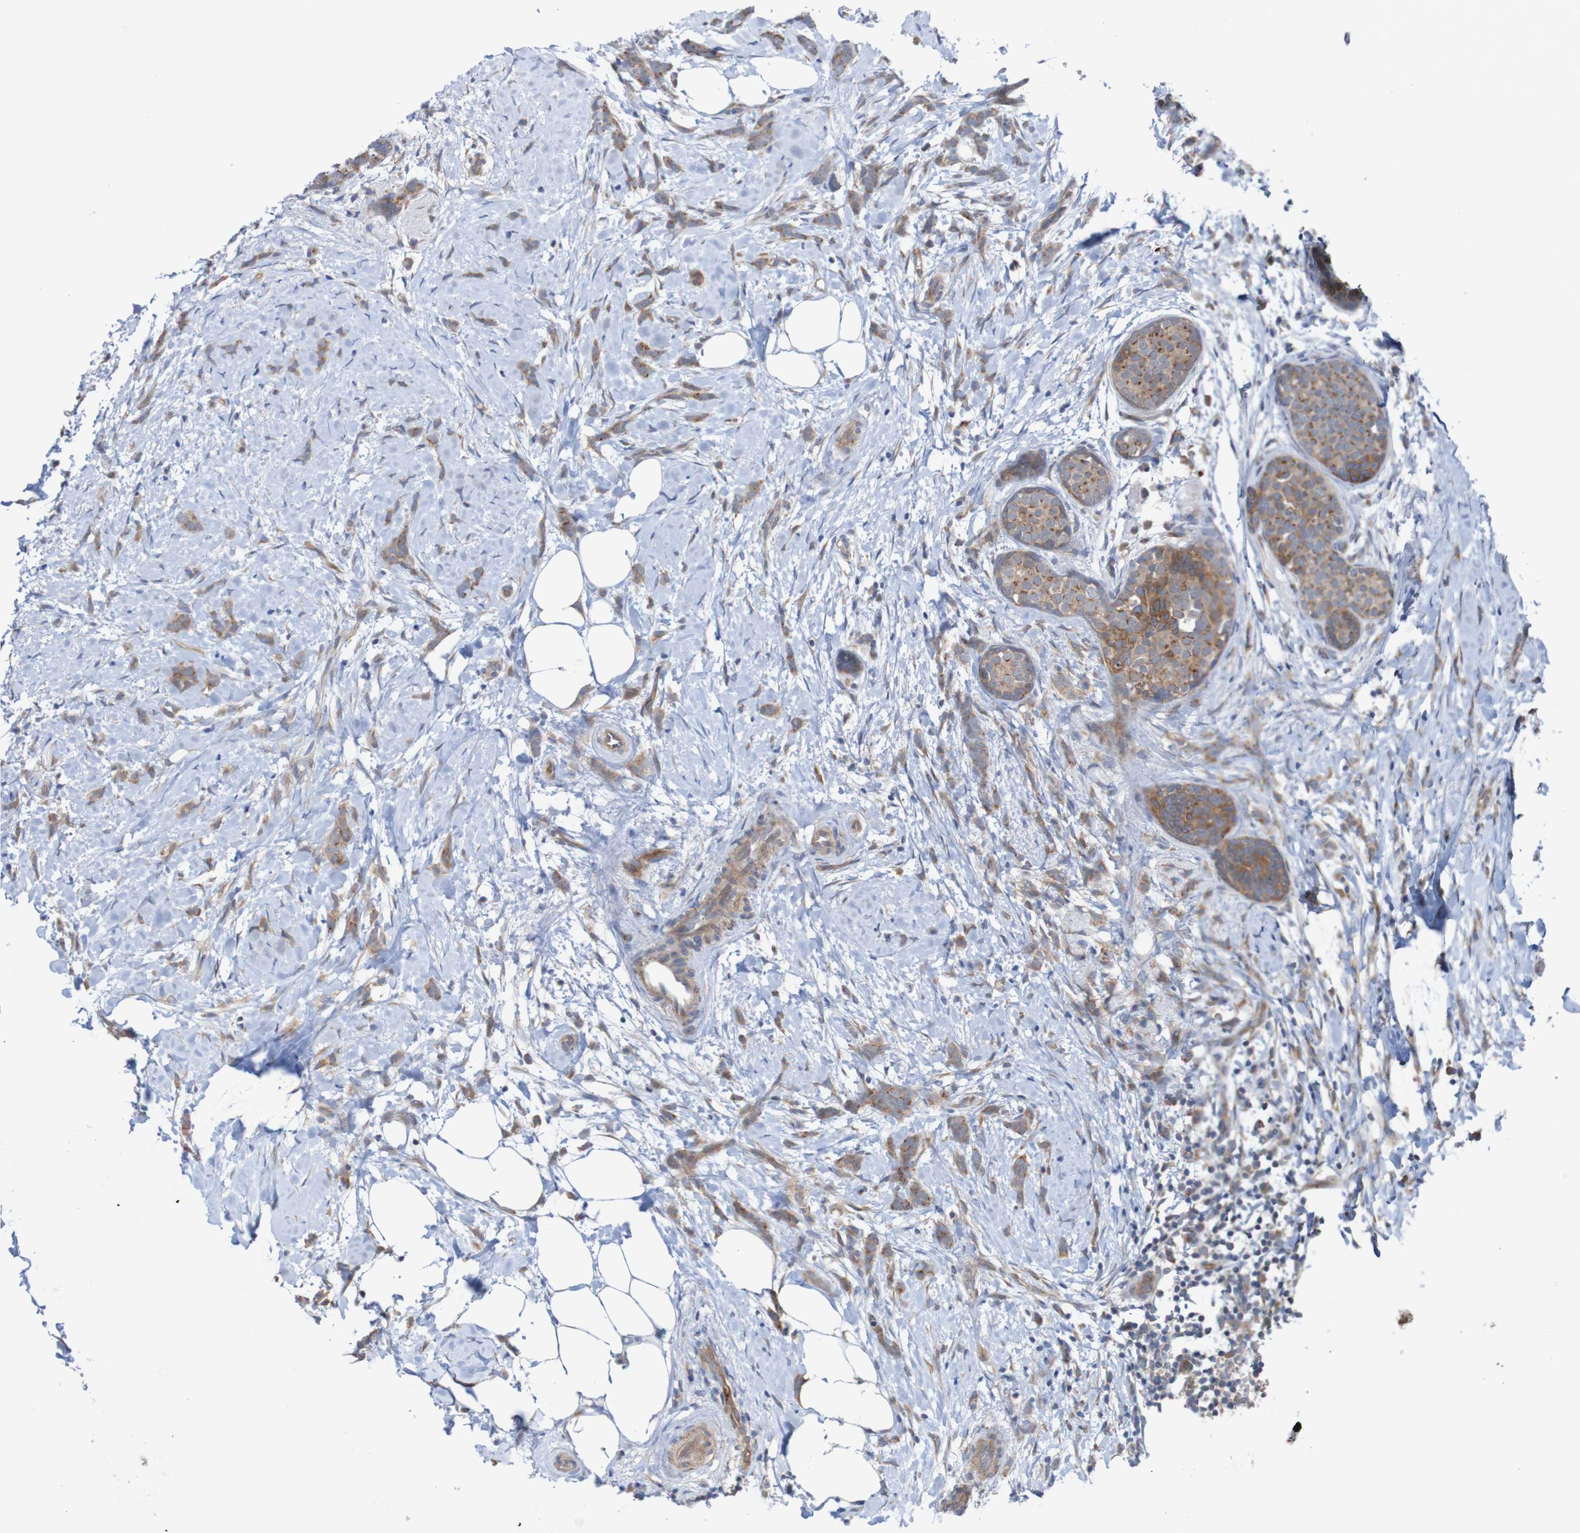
{"staining": {"intensity": "moderate", "quantity": ">75%", "location": "cytoplasmic/membranous"}, "tissue": "breast cancer", "cell_type": "Tumor cells", "image_type": "cancer", "snomed": [{"axis": "morphology", "description": "Lobular carcinoma, in situ"}, {"axis": "morphology", "description": "Lobular carcinoma"}, {"axis": "topography", "description": "Breast"}], "caption": "Protein staining of breast cancer (lobular carcinoma in situ) tissue shows moderate cytoplasmic/membranous staining in about >75% of tumor cells.", "gene": "ST8SIA6", "patient": {"sex": "female", "age": 41}}